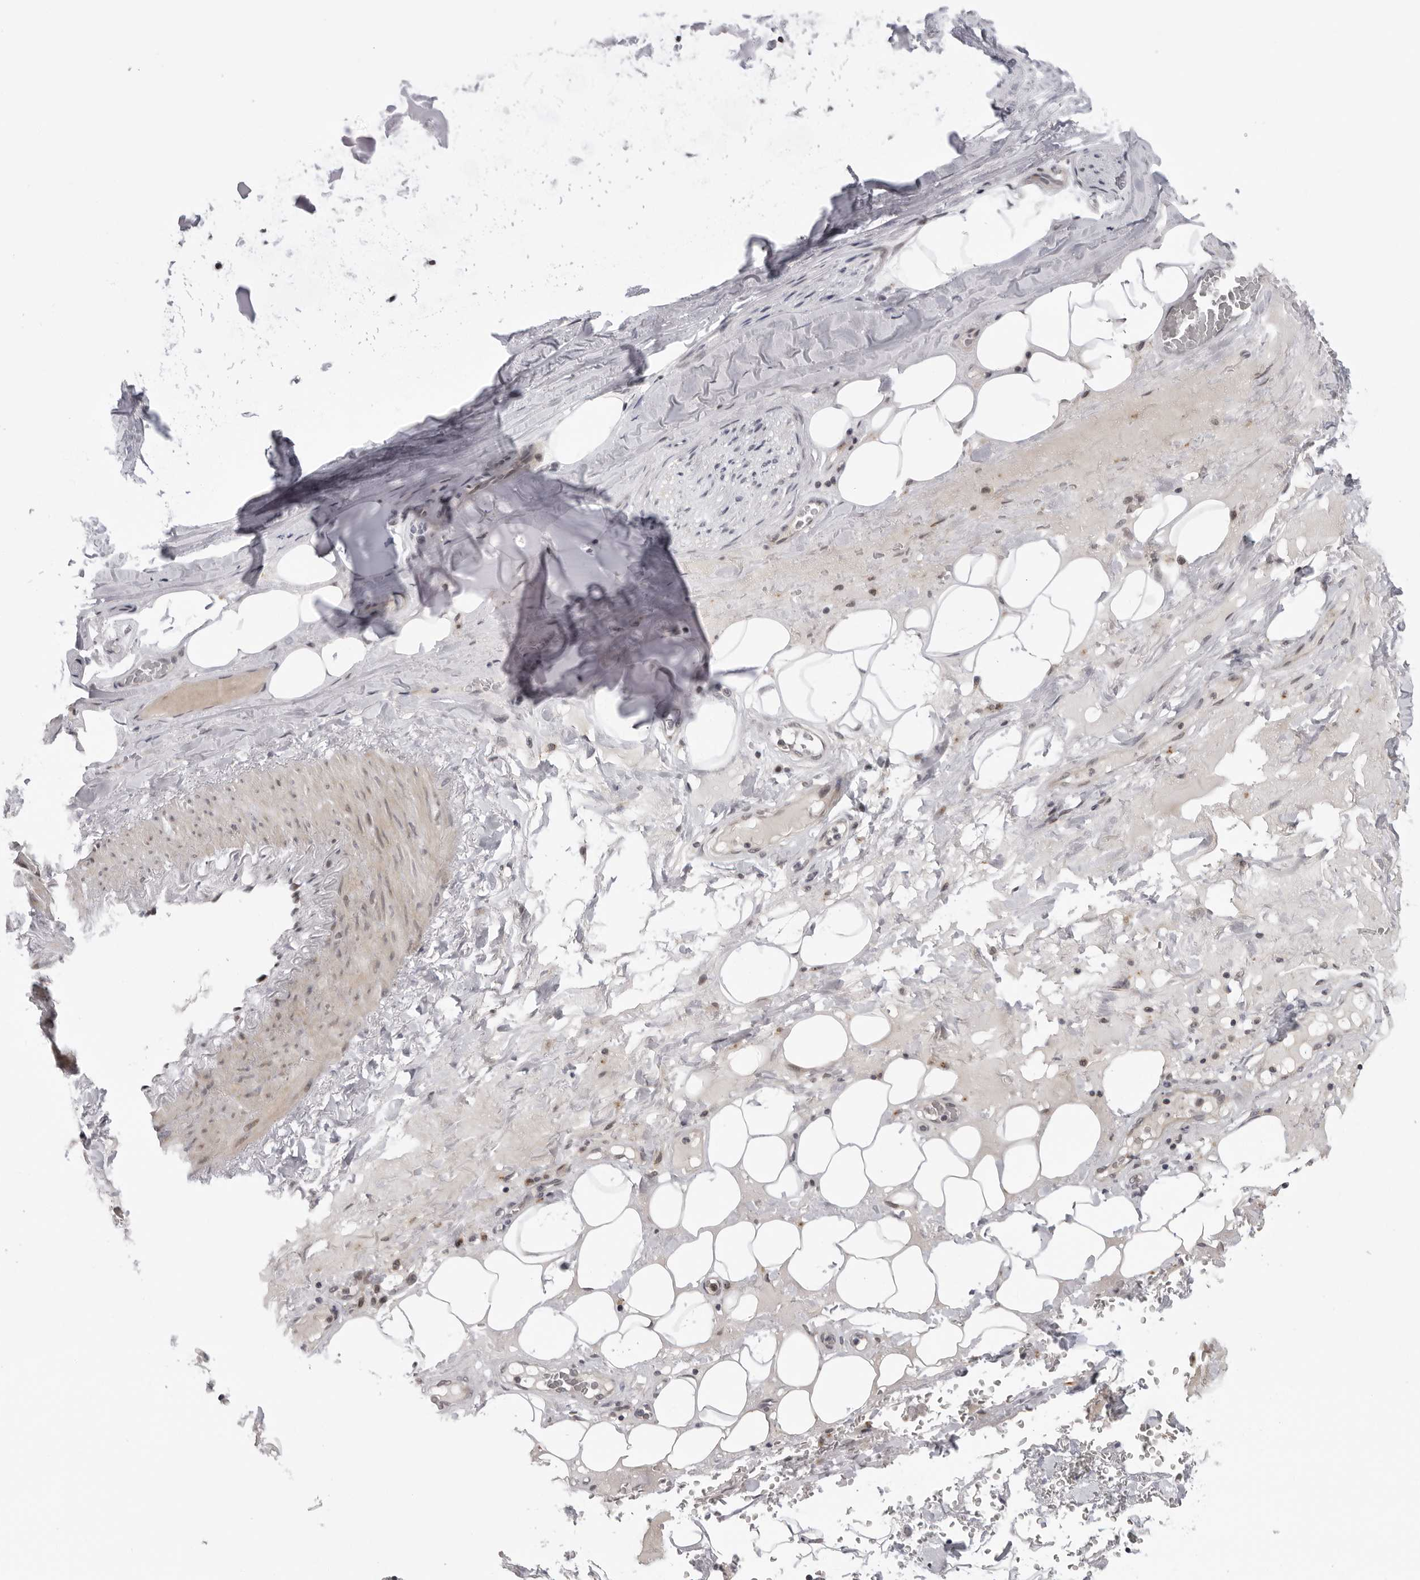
{"staining": {"intensity": "negative", "quantity": "none", "location": "none"}, "tissue": "adipose tissue", "cell_type": "Adipocytes", "image_type": "normal", "snomed": [{"axis": "morphology", "description": "Normal tissue, NOS"}, {"axis": "topography", "description": "Cartilage tissue"}], "caption": "This is a image of immunohistochemistry staining of unremarkable adipose tissue, which shows no positivity in adipocytes. (DAB IHC with hematoxylin counter stain).", "gene": "ALPK2", "patient": {"sex": "female", "age": 63}}